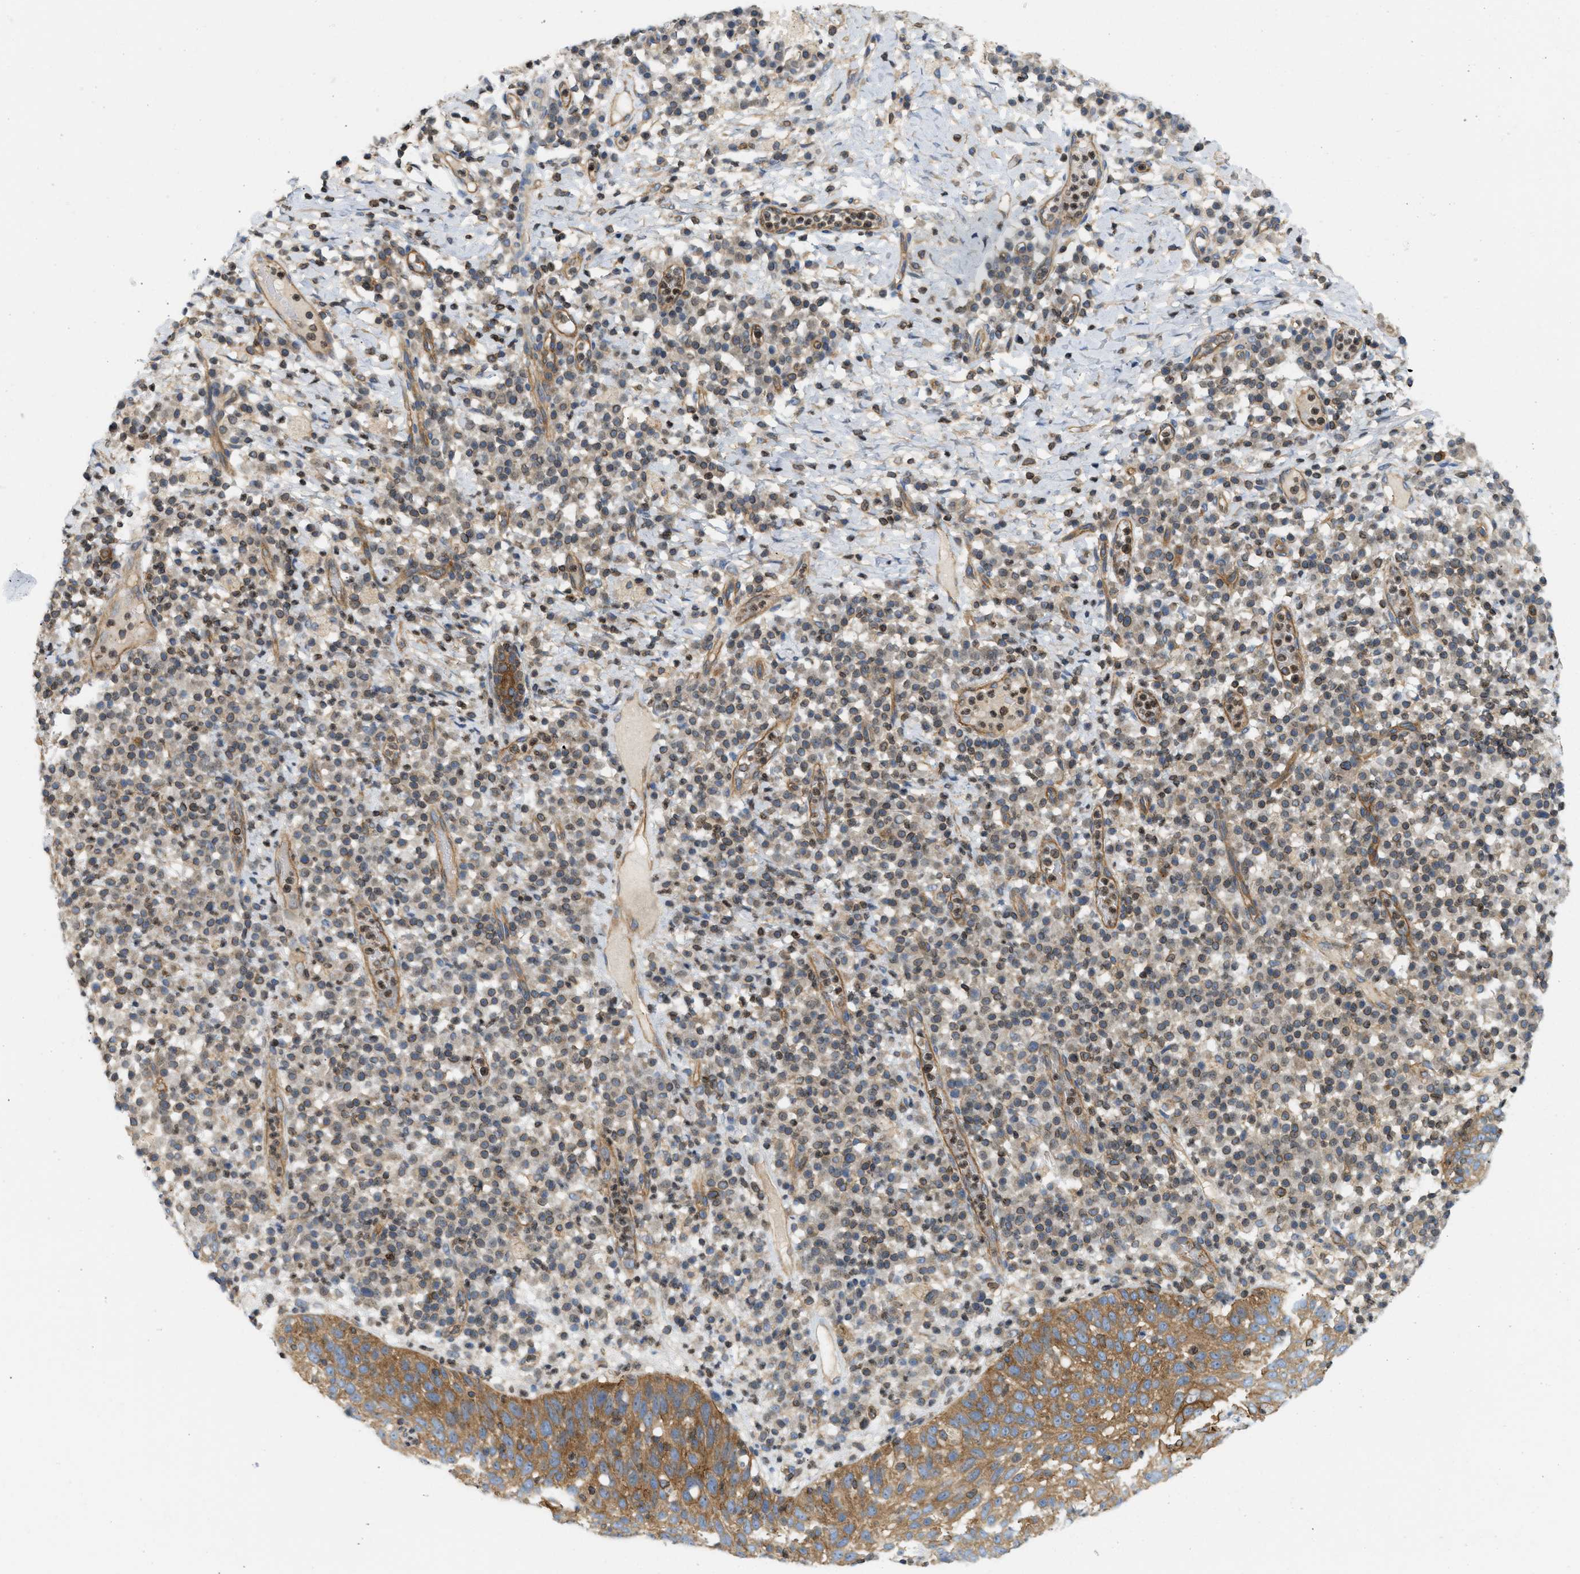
{"staining": {"intensity": "moderate", "quantity": ">75%", "location": "cytoplasmic/membranous"}, "tissue": "skin cancer", "cell_type": "Tumor cells", "image_type": "cancer", "snomed": [{"axis": "morphology", "description": "Squamous cell carcinoma in situ, NOS"}, {"axis": "morphology", "description": "Squamous cell carcinoma, NOS"}, {"axis": "topography", "description": "Skin"}], "caption": "This is a histology image of IHC staining of skin cancer, which shows moderate expression in the cytoplasmic/membranous of tumor cells.", "gene": "STRN", "patient": {"sex": "male", "age": 93}}